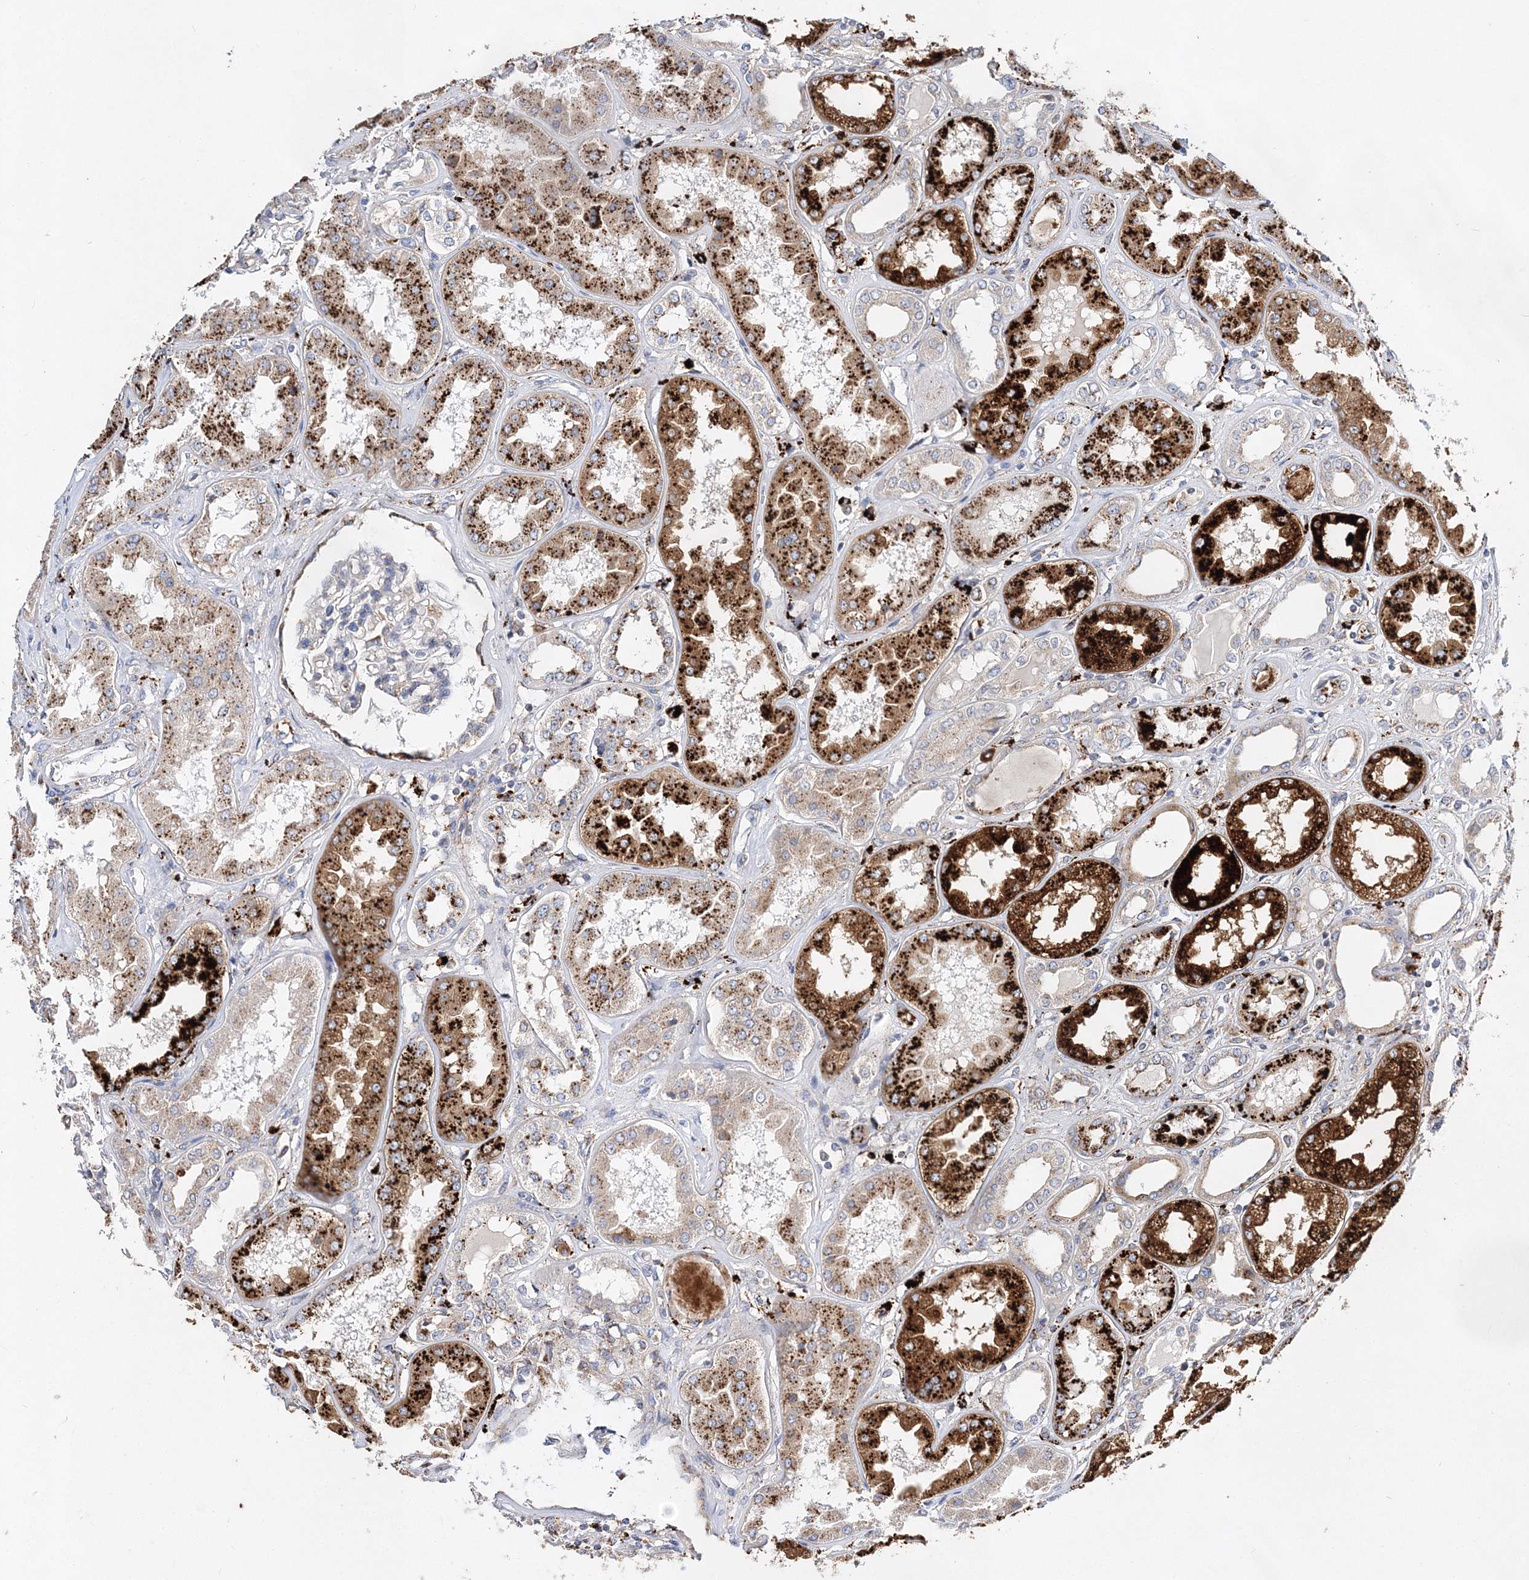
{"staining": {"intensity": "weak", "quantity": "25%-75%", "location": "cytoplasmic/membranous"}, "tissue": "kidney", "cell_type": "Cells in glomeruli", "image_type": "normal", "snomed": [{"axis": "morphology", "description": "Normal tissue, NOS"}, {"axis": "topography", "description": "Kidney"}], "caption": "Cells in glomeruli demonstrate low levels of weak cytoplasmic/membranous expression in approximately 25%-75% of cells in normal kidney.", "gene": "C3orf38", "patient": {"sex": "female", "age": 56}}